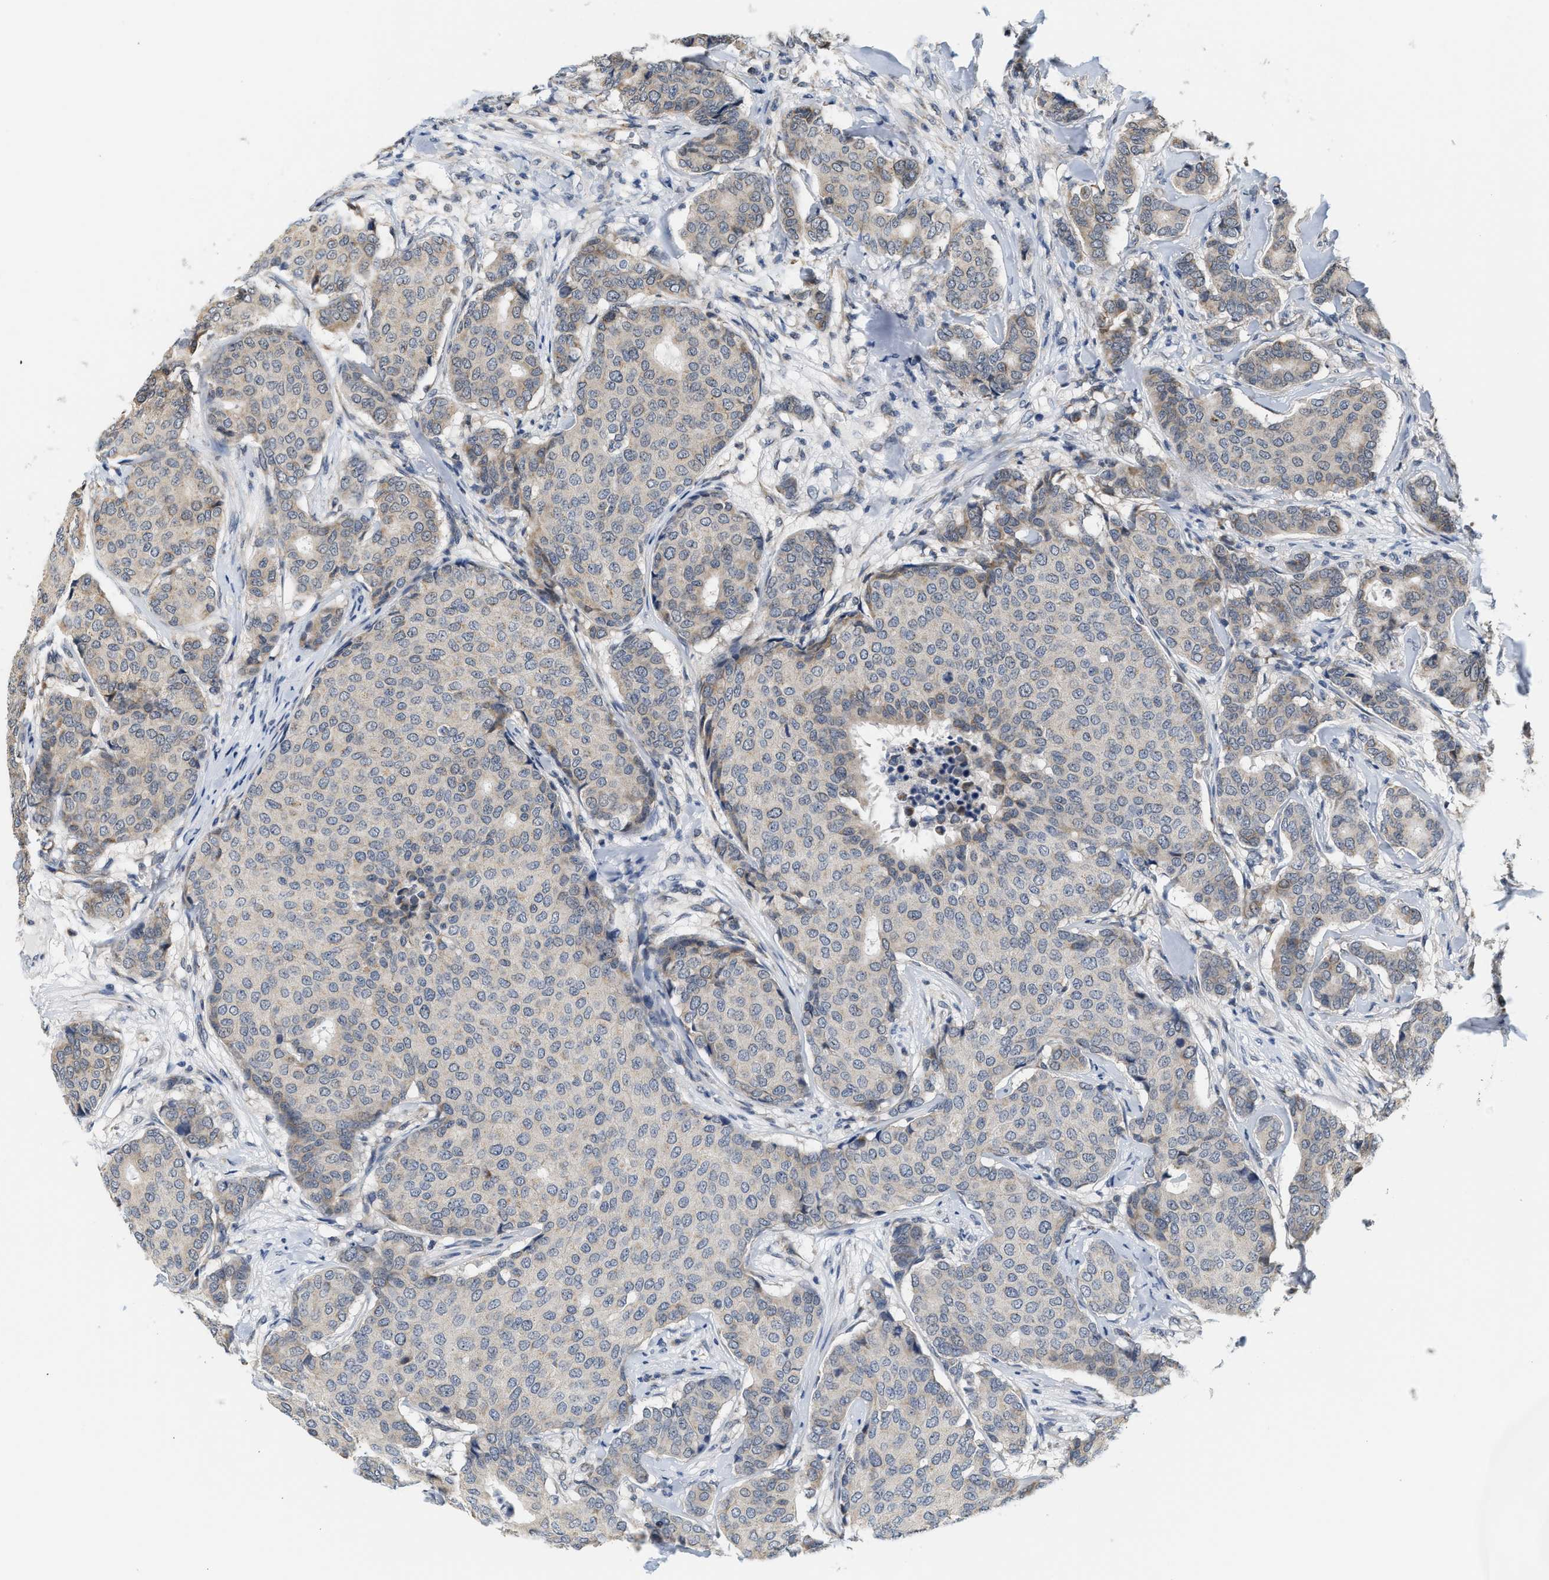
{"staining": {"intensity": "weak", "quantity": "<25%", "location": "cytoplasmic/membranous"}, "tissue": "breast cancer", "cell_type": "Tumor cells", "image_type": "cancer", "snomed": [{"axis": "morphology", "description": "Duct carcinoma"}, {"axis": "topography", "description": "Breast"}], "caption": "The image reveals no staining of tumor cells in breast cancer (intraductal carcinoma).", "gene": "GIGYF1", "patient": {"sex": "female", "age": 75}}